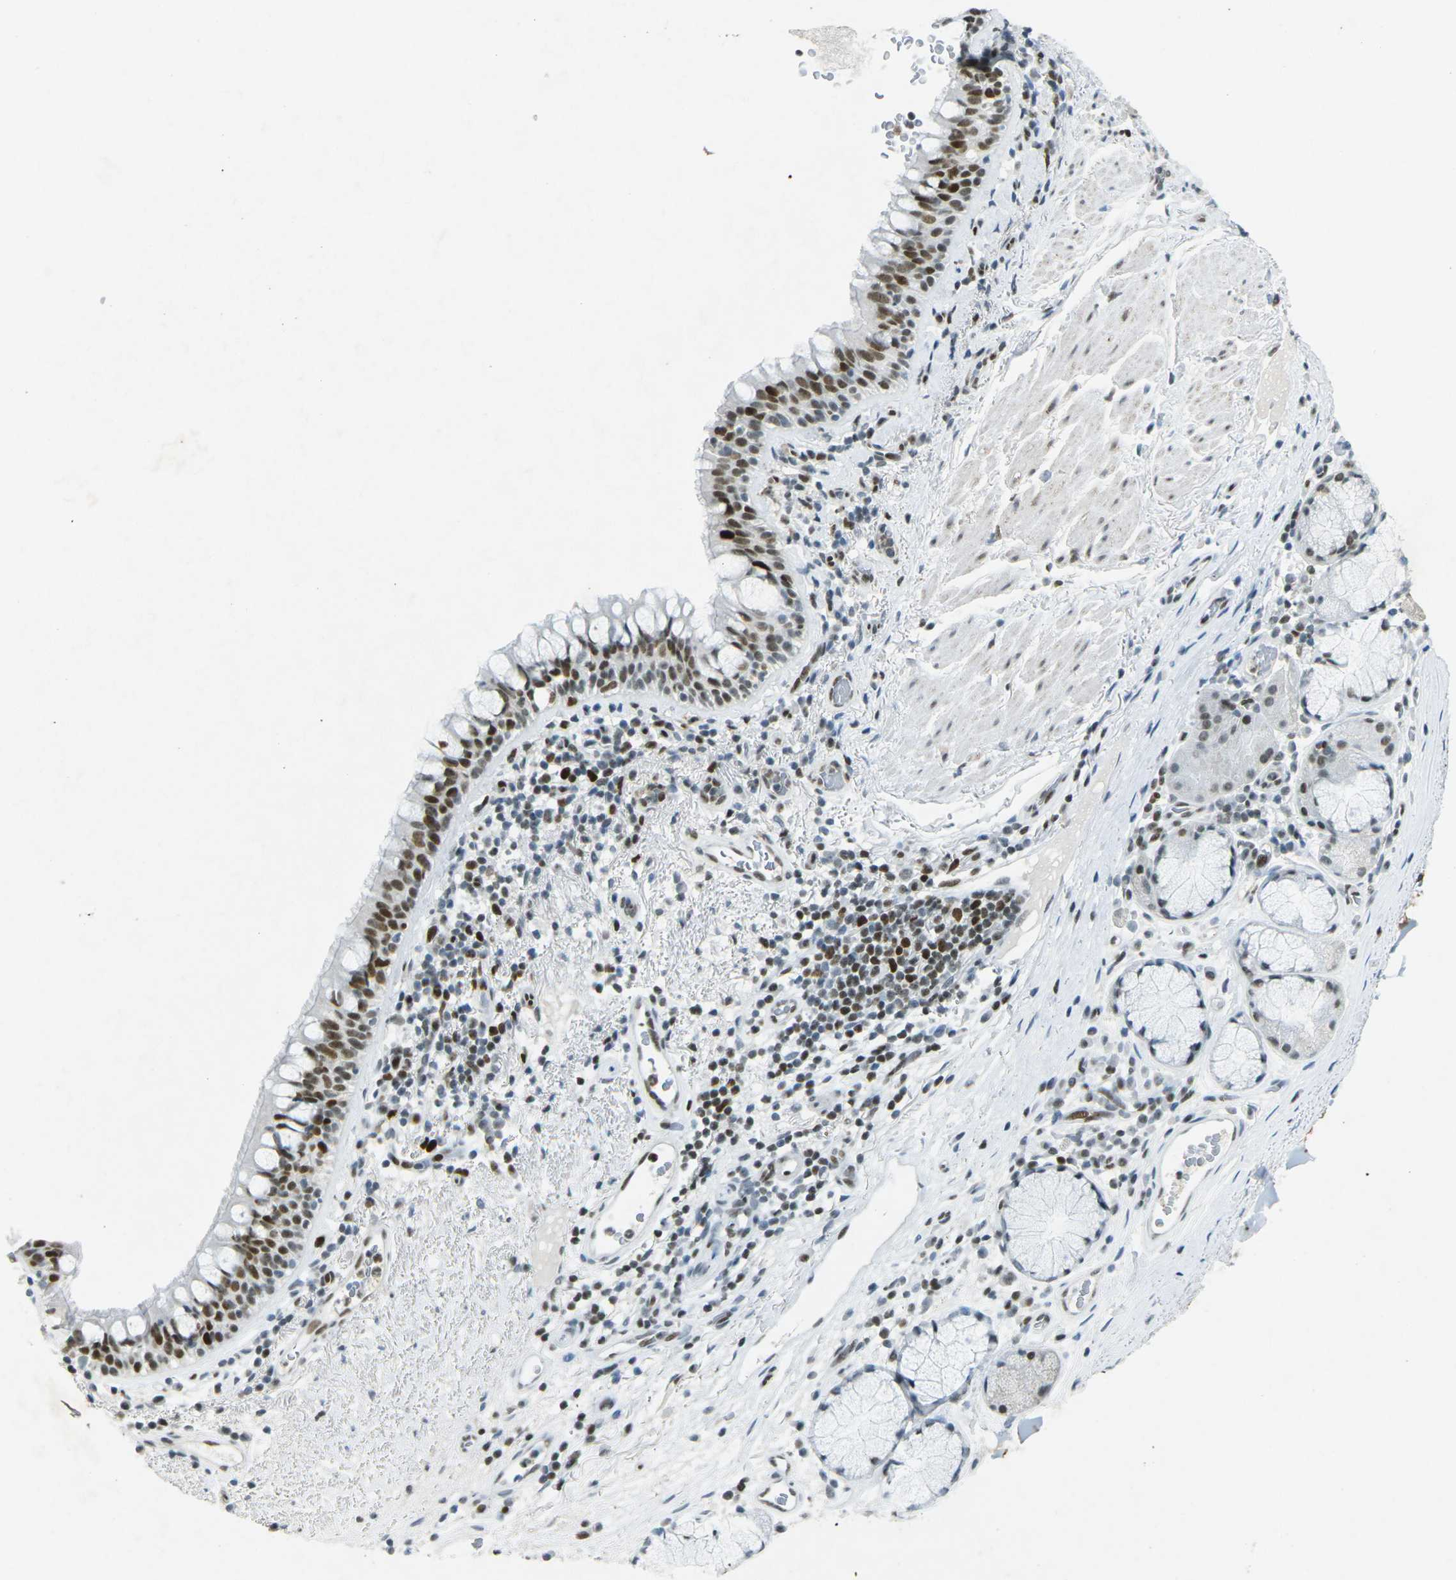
{"staining": {"intensity": "strong", "quantity": ">75%", "location": "nuclear"}, "tissue": "bronchus", "cell_type": "Respiratory epithelial cells", "image_type": "normal", "snomed": [{"axis": "morphology", "description": "Normal tissue, NOS"}, {"axis": "morphology", "description": "Inflammation, NOS"}, {"axis": "topography", "description": "Cartilage tissue"}, {"axis": "topography", "description": "Bronchus"}], "caption": "Respiratory epithelial cells exhibit high levels of strong nuclear positivity in about >75% of cells in benign bronchus.", "gene": "RB1", "patient": {"sex": "male", "age": 77}}